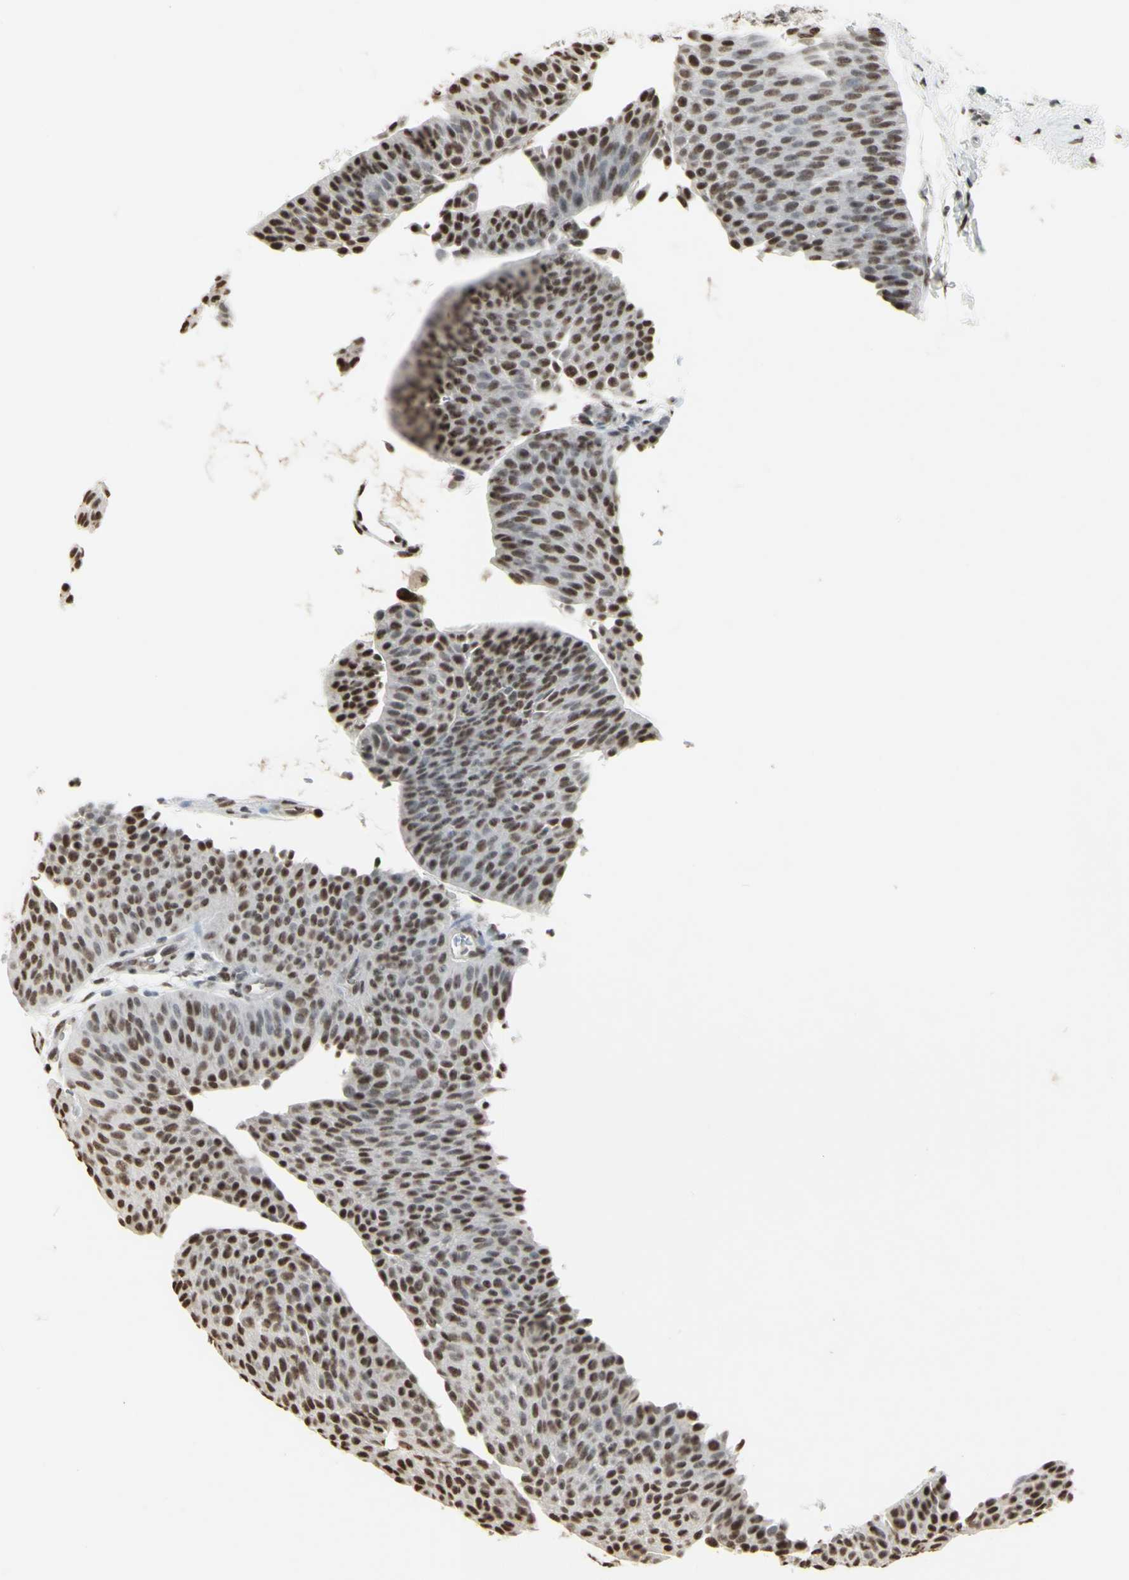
{"staining": {"intensity": "strong", "quantity": ">75%", "location": "nuclear"}, "tissue": "urothelial cancer", "cell_type": "Tumor cells", "image_type": "cancer", "snomed": [{"axis": "morphology", "description": "Urothelial carcinoma, Low grade"}, {"axis": "topography", "description": "Urinary bladder"}], "caption": "A high-resolution histopathology image shows immunohistochemistry staining of low-grade urothelial carcinoma, which reveals strong nuclear staining in about >75% of tumor cells. (brown staining indicates protein expression, while blue staining denotes nuclei).", "gene": "TRIM28", "patient": {"sex": "female", "age": 60}}